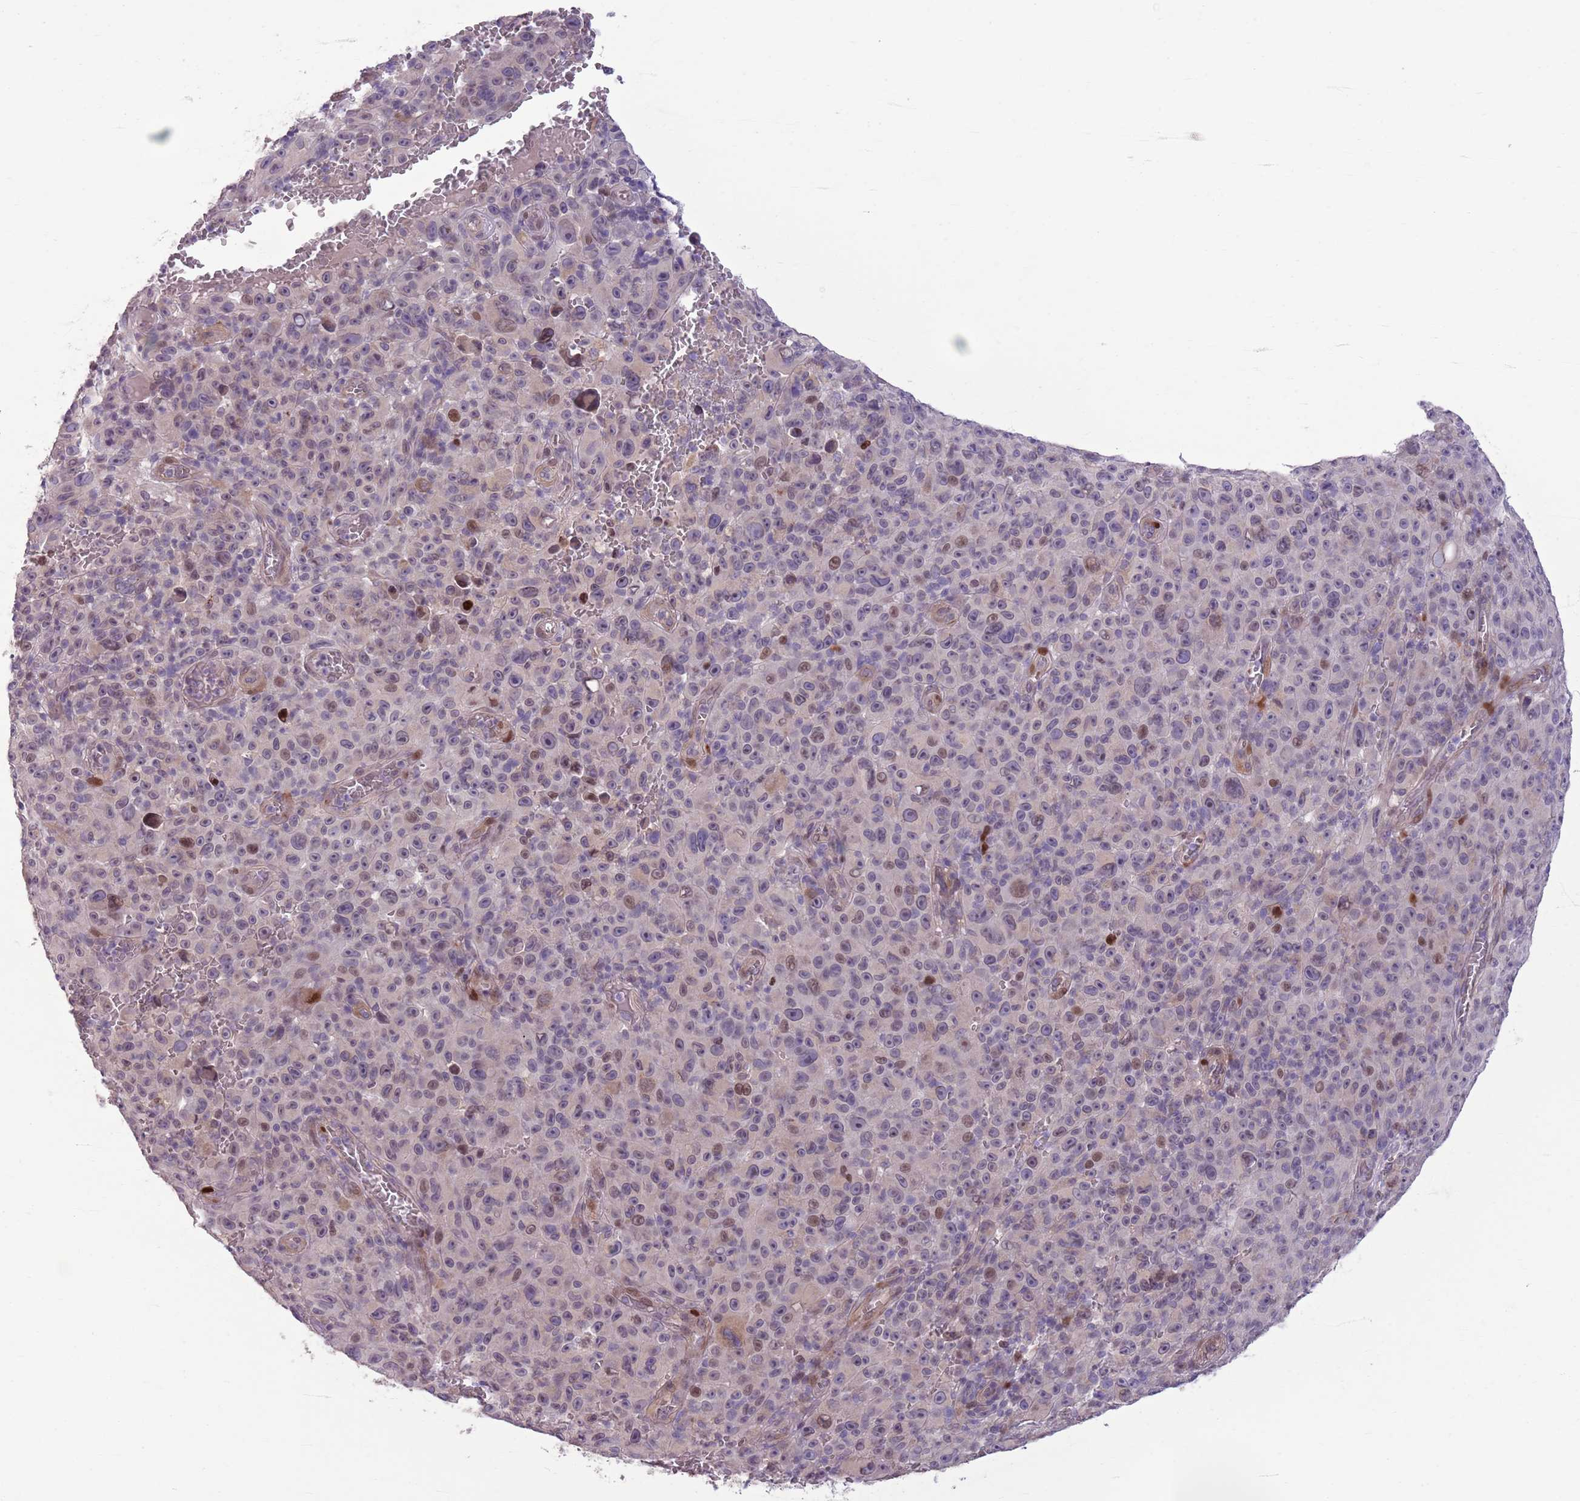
{"staining": {"intensity": "moderate", "quantity": "<25%", "location": "nuclear"}, "tissue": "melanoma", "cell_type": "Tumor cells", "image_type": "cancer", "snomed": [{"axis": "morphology", "description": "Malignant melanoma, NOS"}, {"axis": "topography", "description": "Skin"}], "caption": "Immunohistochemistry of melanoma shows low levels of moderate nuclear positivity in about <25% of tumor cells. (DAB IHC, brown staining for protein, blue staining for nuclei).", "gene": "CCND2", "patient": {"sex": "female", "age": 82}}